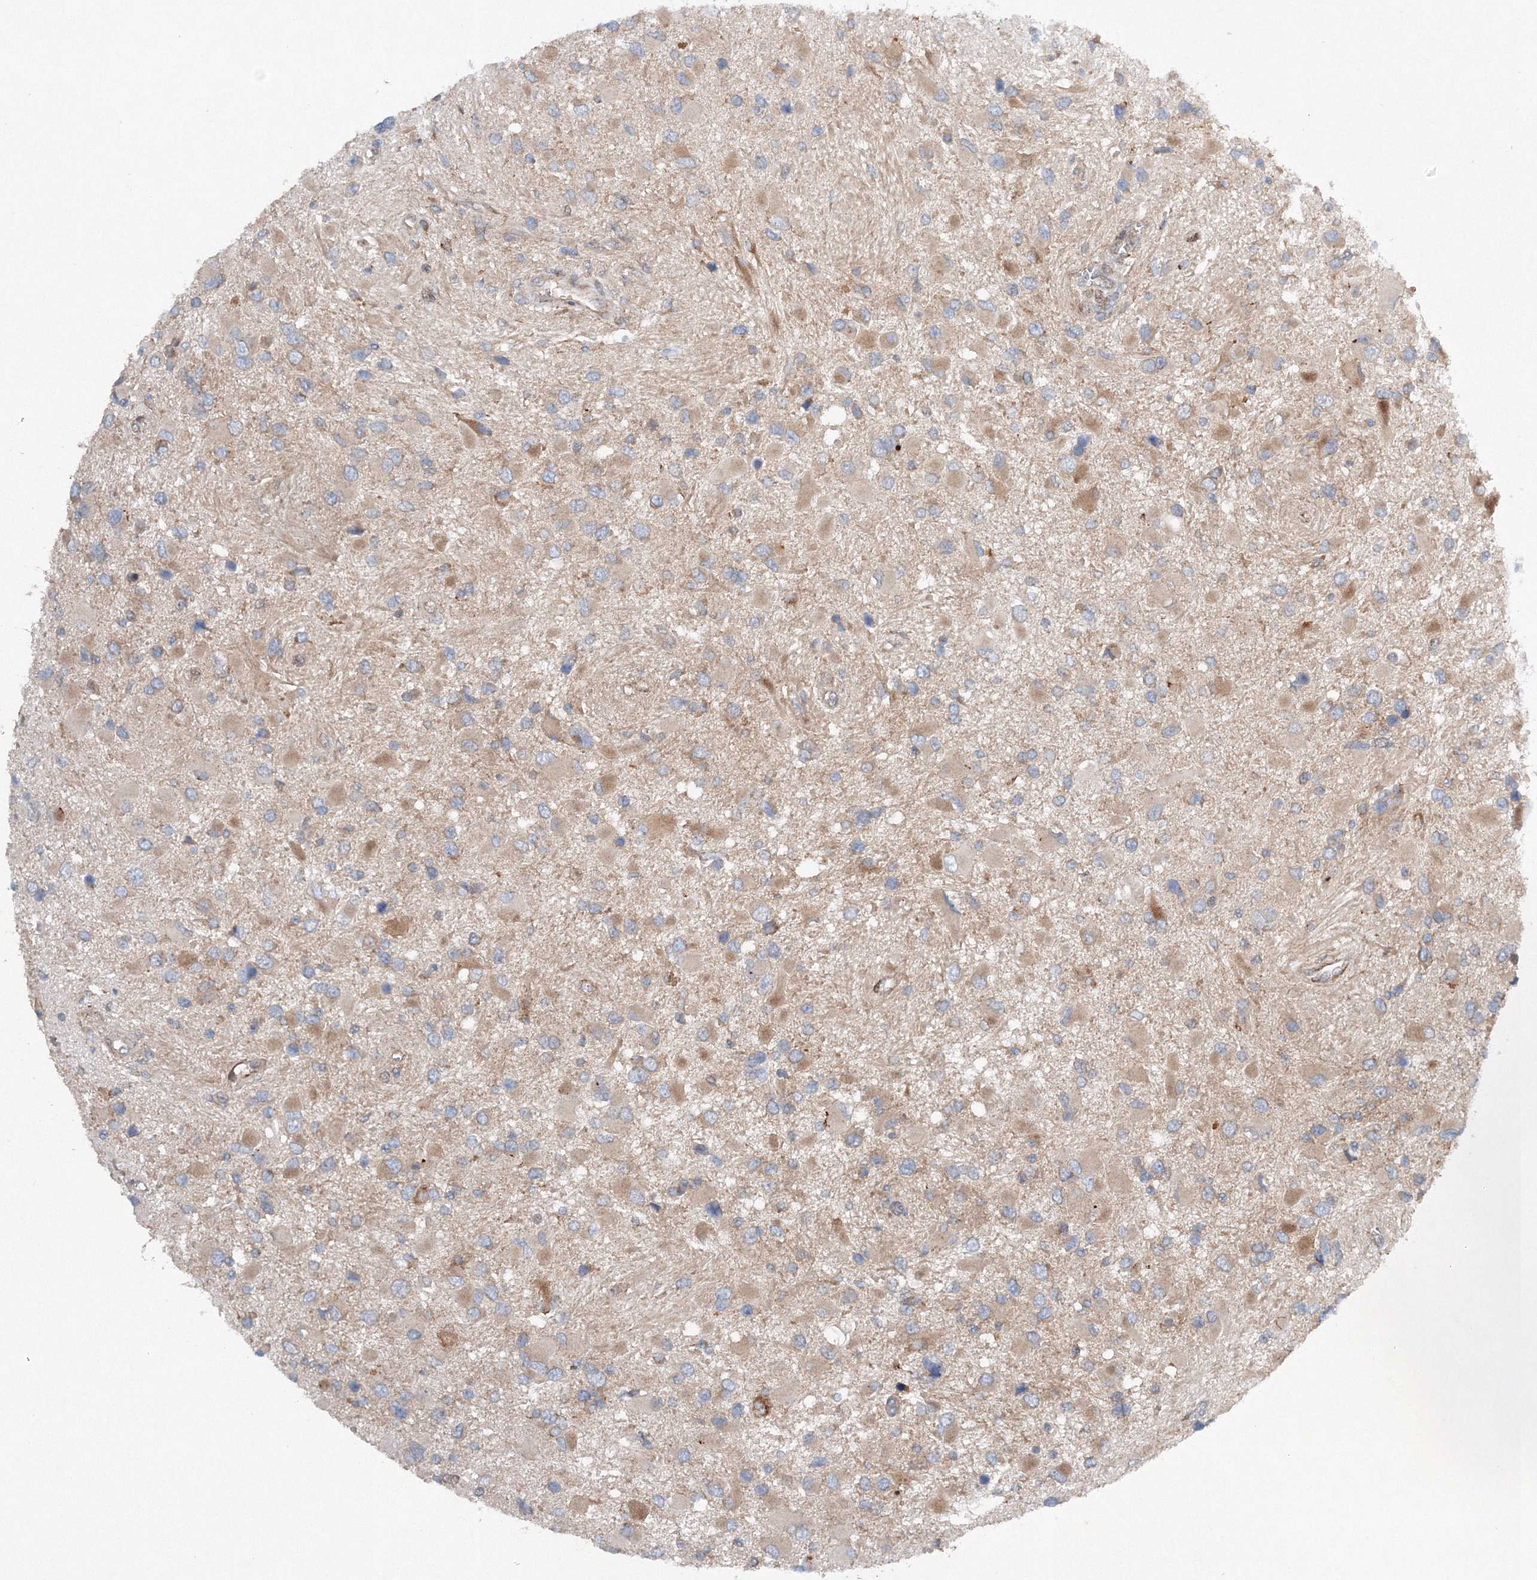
{"staining": {"intensity": "moderate", "quantity": "<25%", "location": "cytoplasmic/membranous"}, "tissue": "glioma", "cell_type": "Tumor cells", "image_type": "cancer", "snomed": [{"axis": "morphology", "description": "Glioma, malignant, High grade"}, {"axis": "topography", "description": "Brain"}], "caption": "IHC of human glioma shows low levels of moderate cytoplasmic/membranous positivity in approximately <25% of tumor cells. The staining was performed using DAB to visualize the protein expression in brown, while the nuclei were stained in blue with hematoxylin (Magnification: 20x).", "gene": "SLC36A1", "patient": {"sex": "male", "age": 53}}